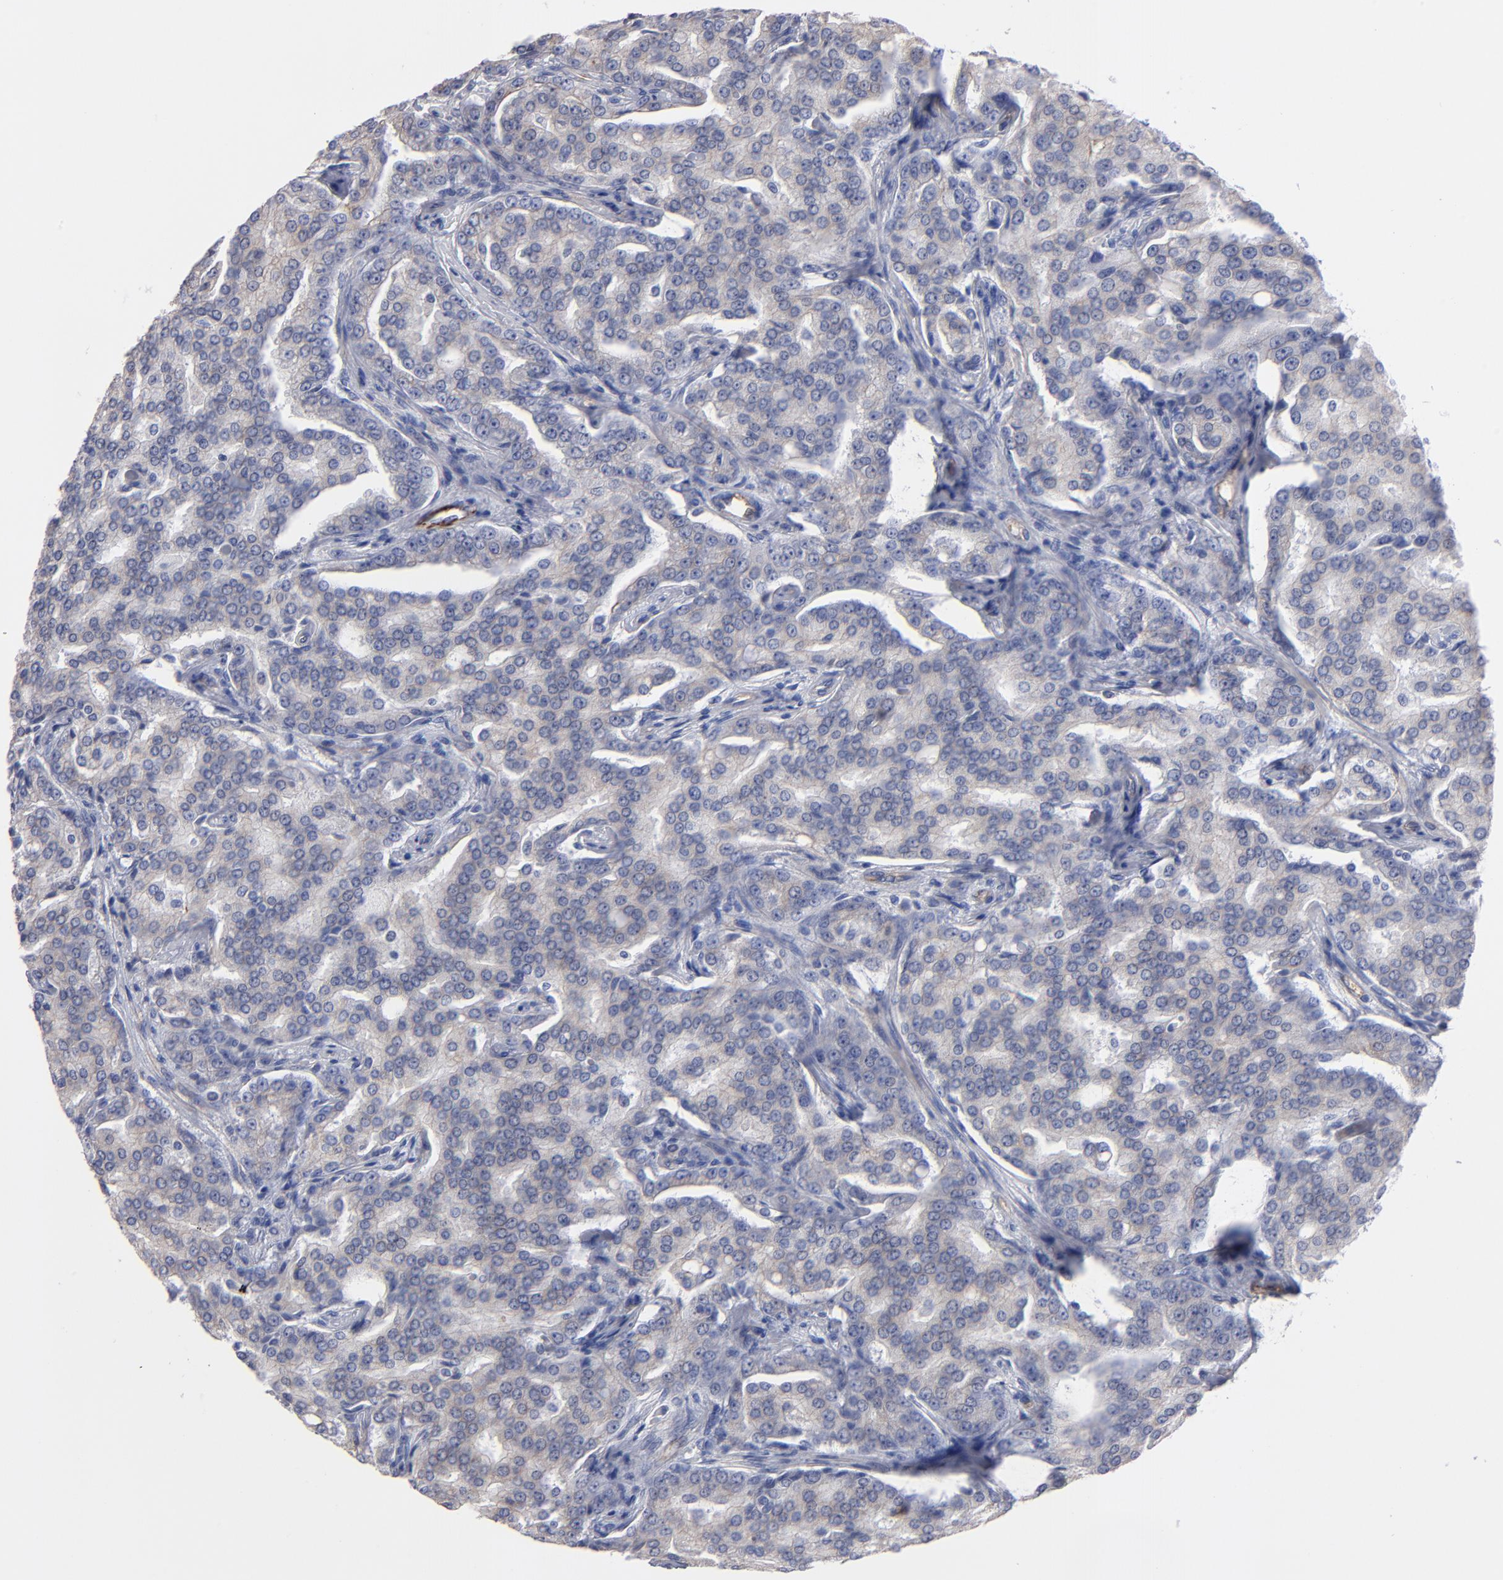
{"staining": {"intensity": "weak", "quantity": "<25%", "location": "cytoplasmic/membranous"}, "tissue": "prostate cancer", "cell_type": "Tumor cells", "image_type": "cancer", "snomed": [{"axis": "morphology", "description": "Adenocarcinoma, High grade"}, {"axis": "topography", "description": "Prostate"}], "caption": "An image of human high-grade adenocarcinoma (prostate) is negative for staining in tumor cells.", "gene": "TM4SF1", "patient": {"sex": "male", "age": 72}}